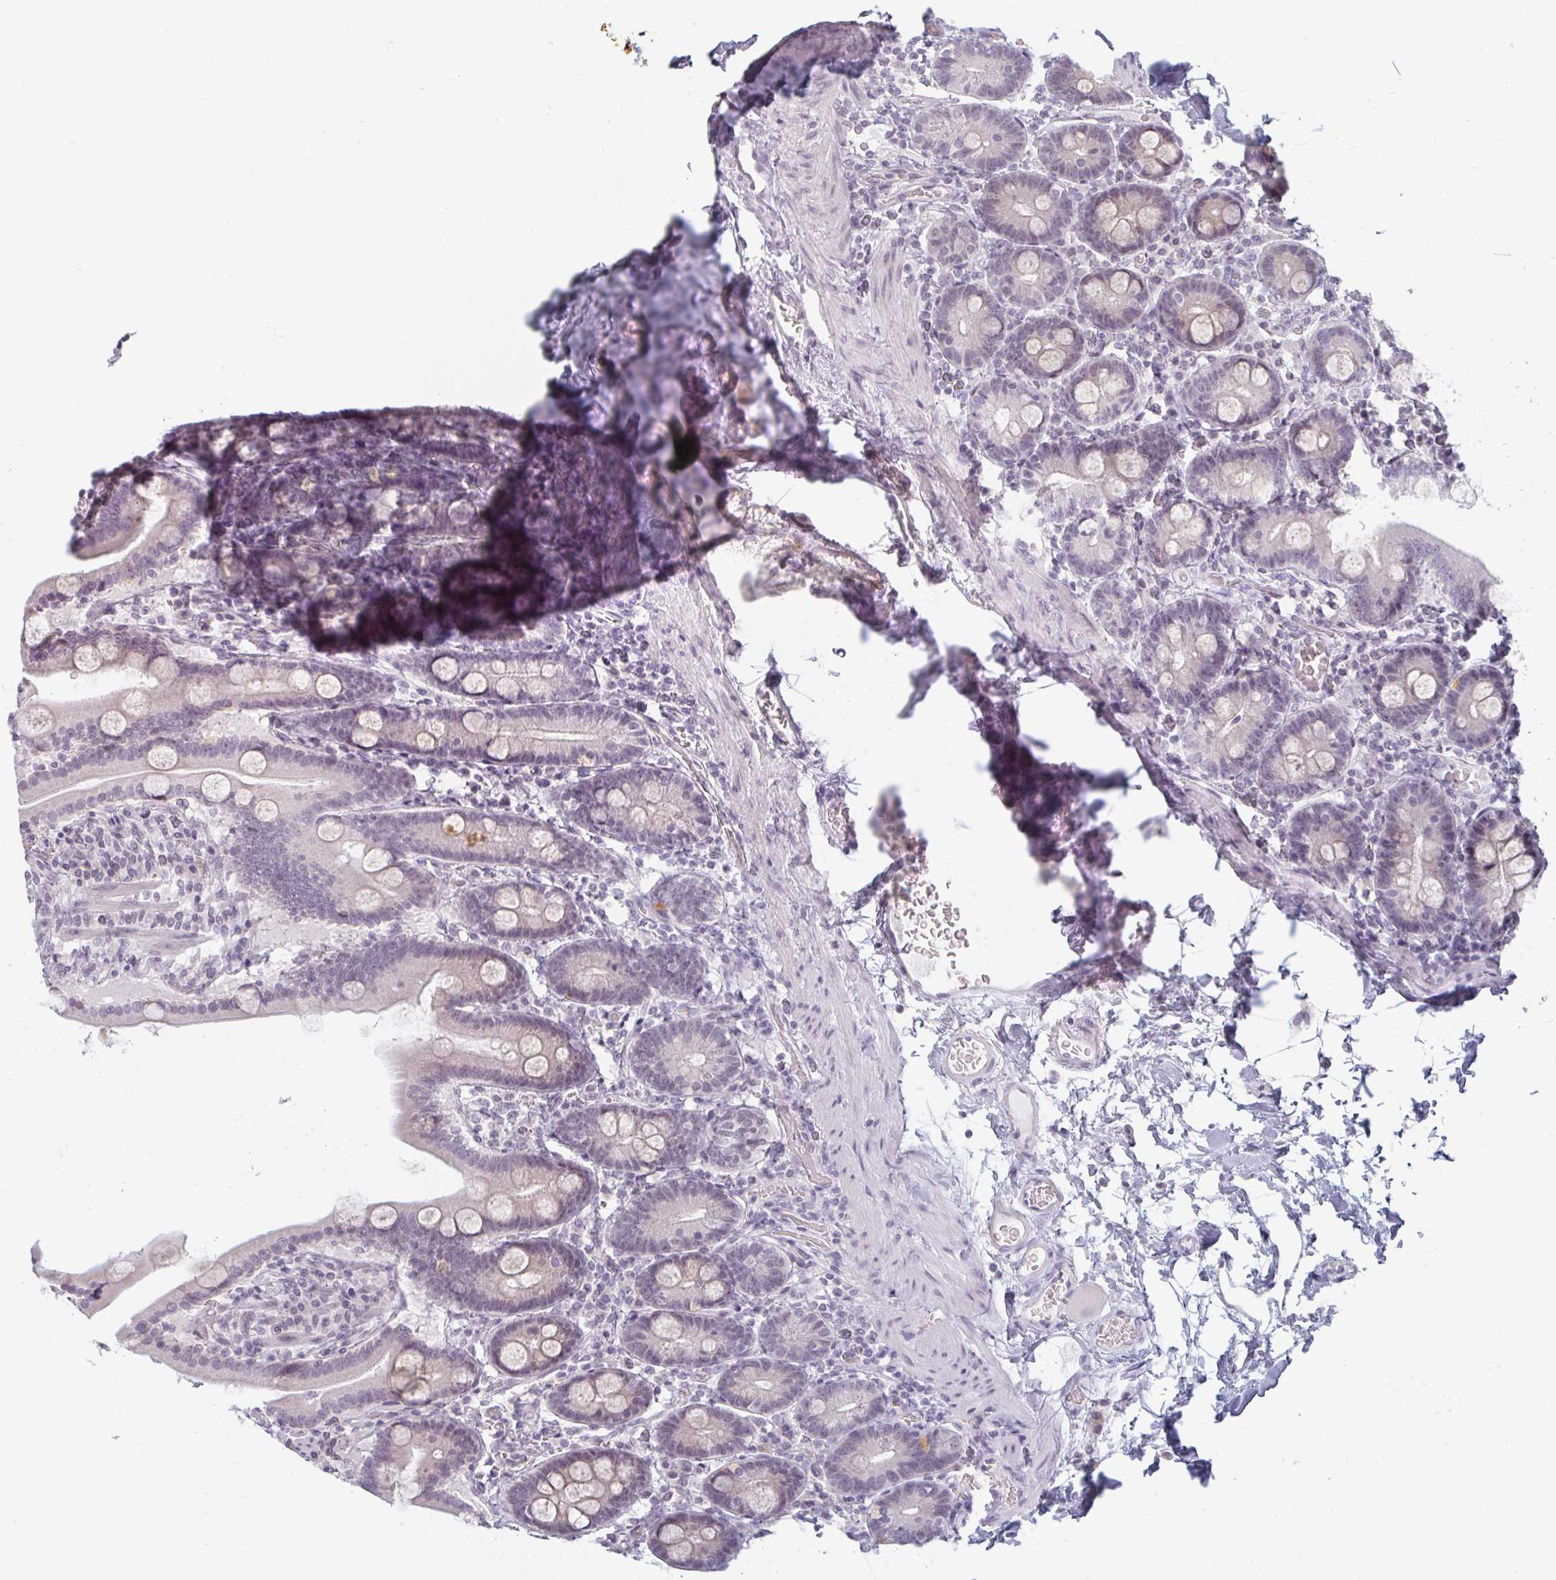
{"staining": {"intensity": "moderate", "quantity": "<25%", "location": "cytoplasmic/membranous"}, "tissue": "duodenum", "cell_type": "Glandular cells", "image_type": "normal", "snomed": [{"axis": "morphology", "description": "Normal tissue, NOS"}, {"axis": "topography", "description": "Duodenum"}], "caption": "Duodenum was stained to show a protein in brown. There is low levels of moderate cytoplasmic/membranous positivity in about <25% of glandular cells.", "gene": "RBBP6", "patient": {"sex": "male", "age": 55}}